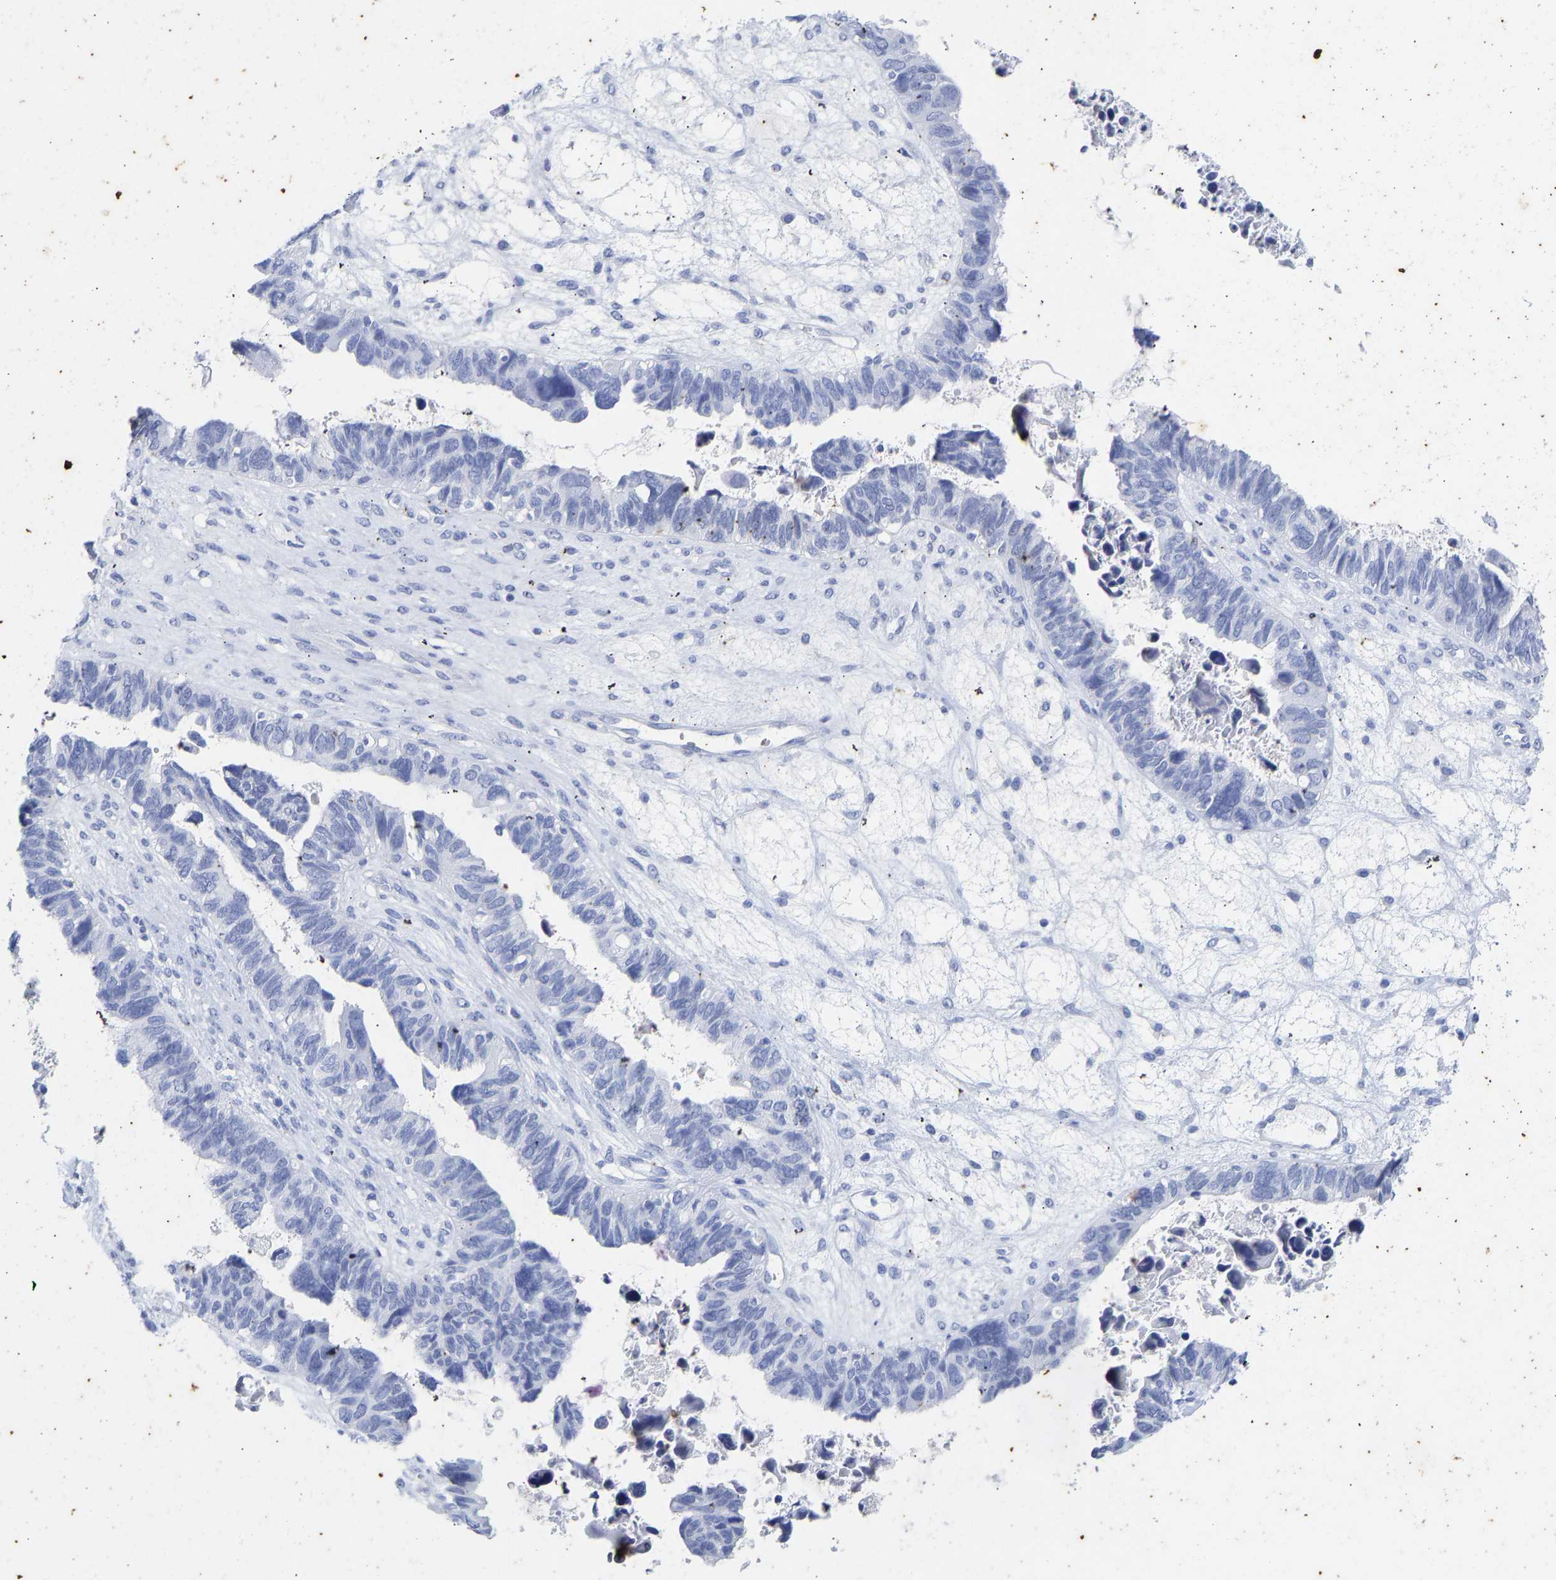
{"staining": {"intensity": "negative", "quantity": "none", "location": "none"}, "tissue": "ovarian cancer", "cell_type": "Tumor cells", "image_type": "cancer", "snomed": [{"axis": "morphology", "description": "Cystadenocarcinoma, serous, NOS"}, {"axis": "topography", "description": "Ovary"}], "caption": "IHC micrograph of neoplastic tissue: human ovarian cancer (serous cystadenocarcinoma) stained with DAB shows no significant protein staining in tumor cells.", "gene": "KRT1", "patient": {"sex": "female", "age": 79}}